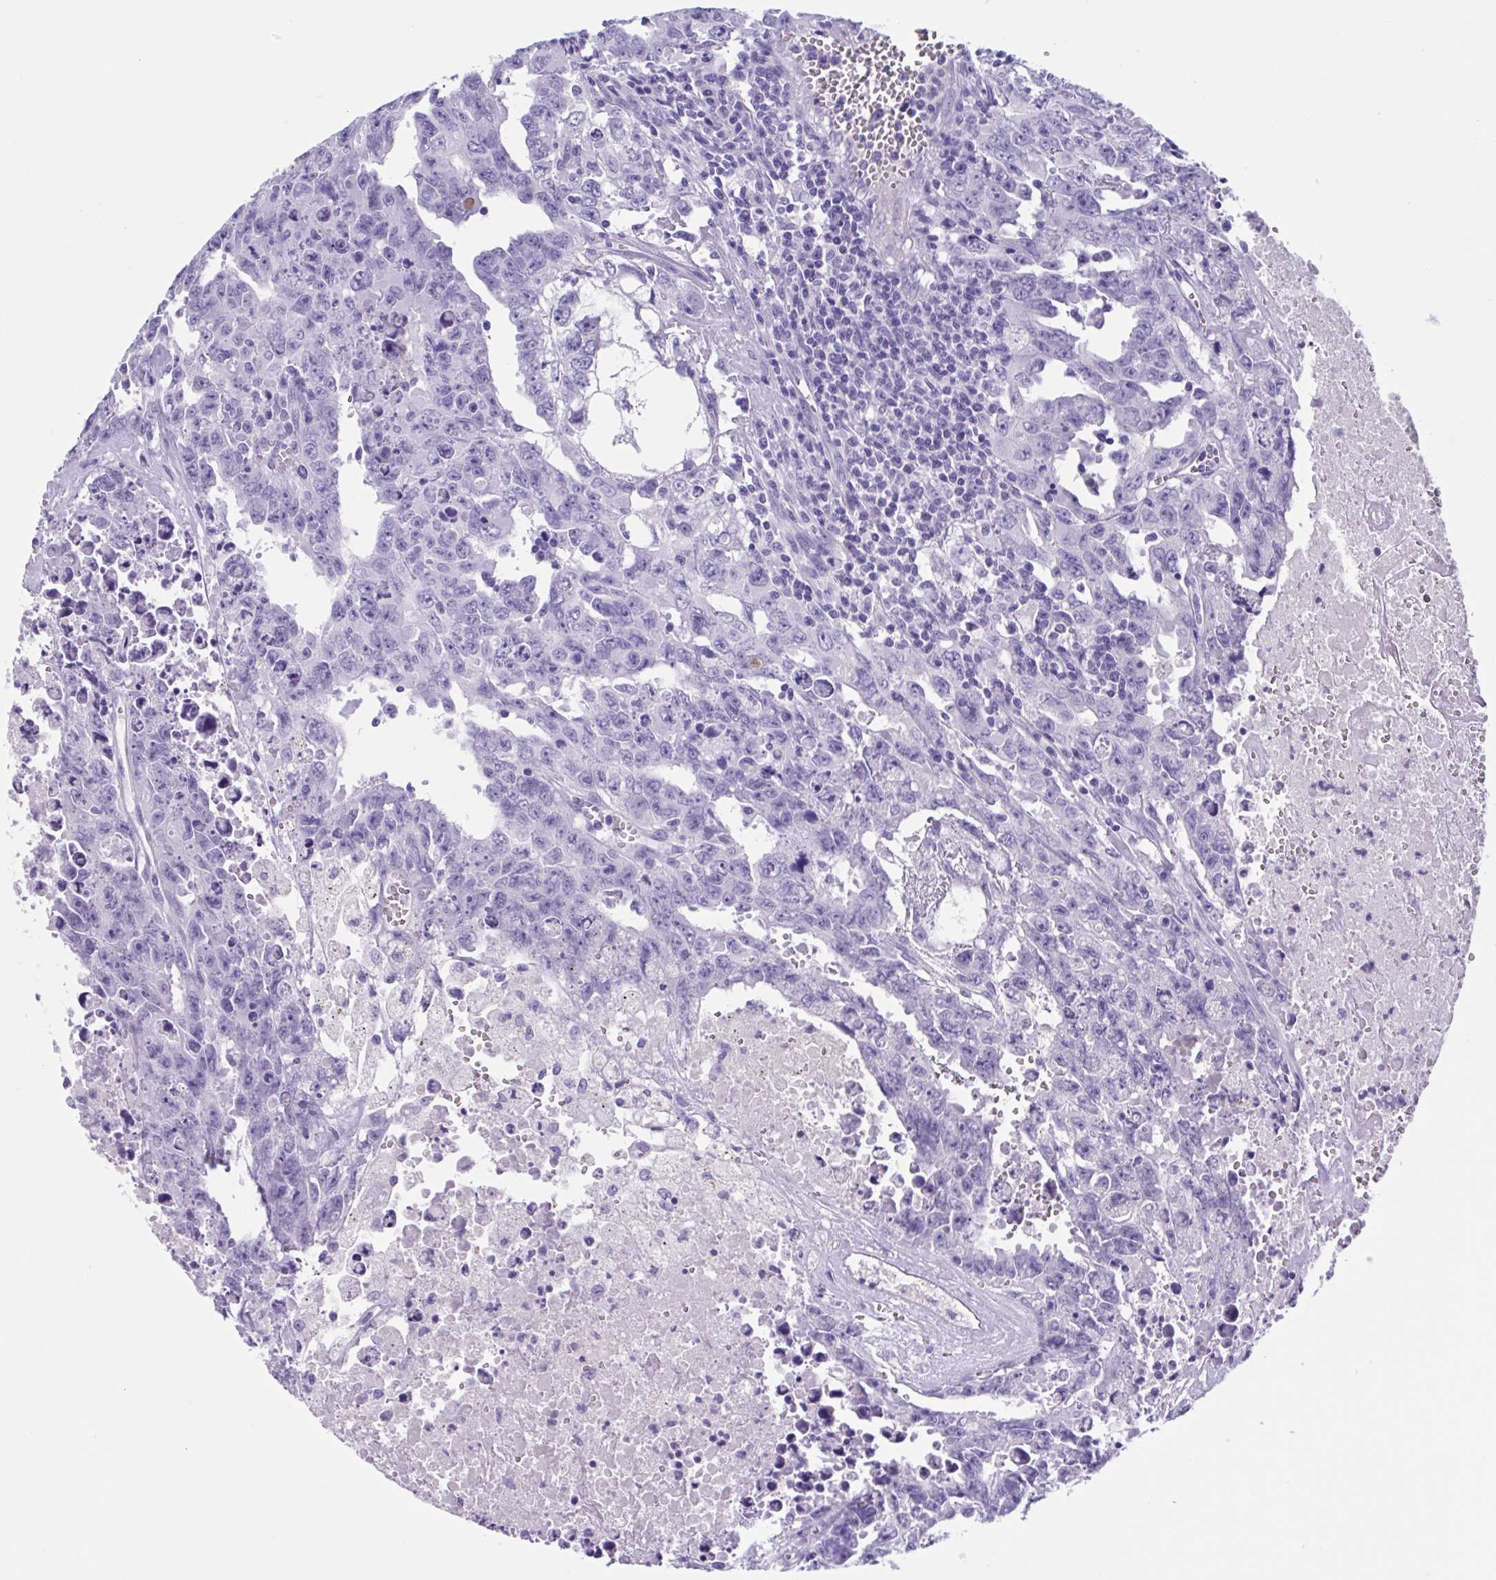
{"staining": {"intensity": "negative", "quantity": "none", "location": "none"}, "tissue": "testis cancer", "cell_type": "Tumor cells", "image_type": "cancer", "snomed": [{"axis": "morphology", "description": "Carcinoma, Embryonal, NOS"}, {"axis": "topography", "description": "Testis"}], "caption": "Immunohistochemistry histopathology image of human embryonal carcinoma (testis) stained for a protein (brown), which exhibits no expression in tumor cells. (DAB IHC visualized using brightfield microscopy, high magnification).", "gene": "USP35", "patient": {"sex": "male", "age": 24}}